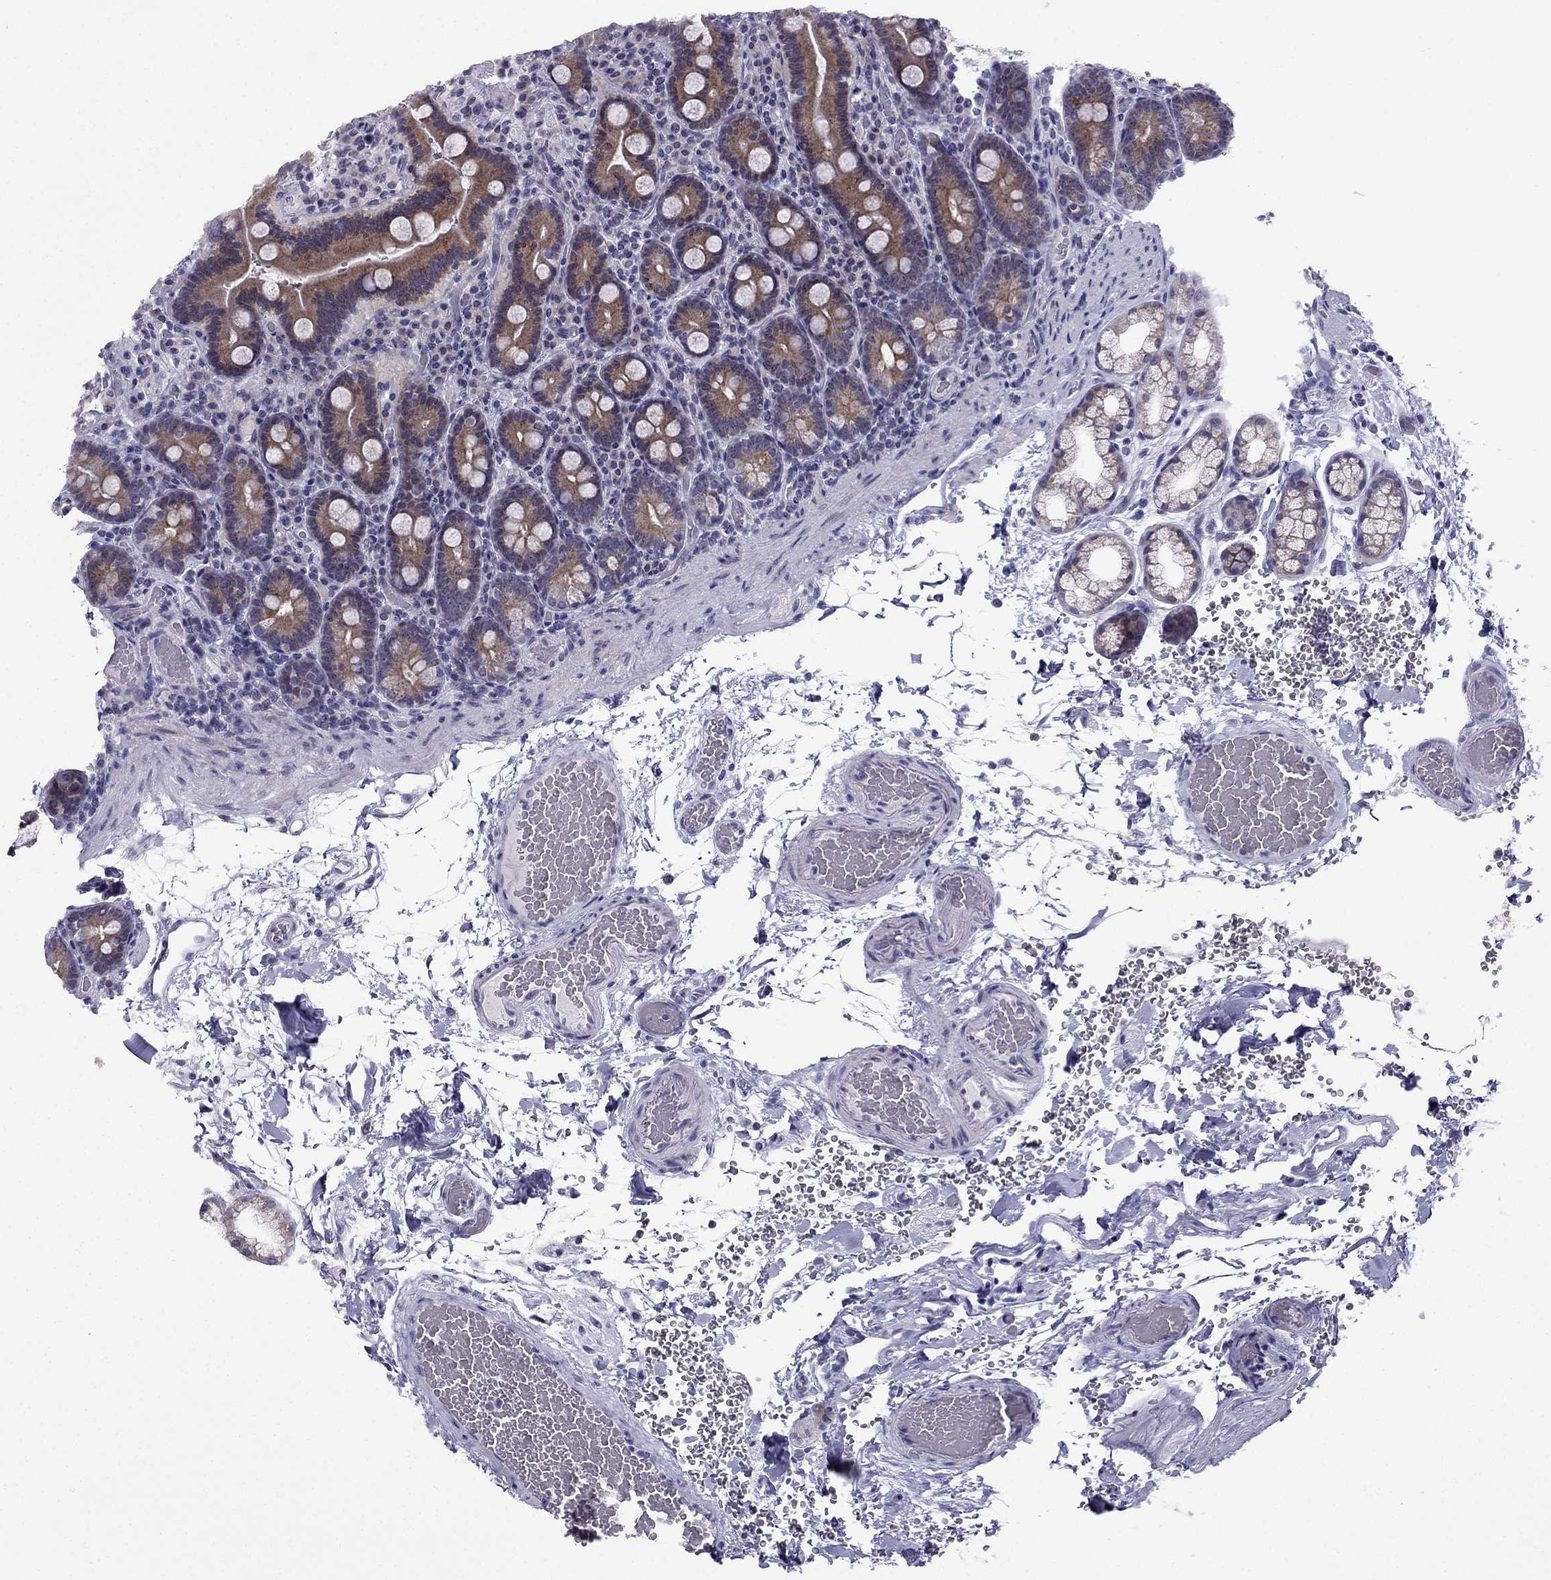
{"staining": {"intensity": "moderate", "quantity": ">75%", "location": "cytoplasmic/membranous"}, "tissue": "duodenum", "cell_type": "Glandular cells", "image_type": "normal", "snomed": [{"axis": "morphology", "description": "Normal tissue, NOS"}, {"axis": "topography", "description": "Duodenum"}], "caption": "Protein staining of benign duodenum demonstrates moderate cytoplasmic/membranous positivity in about >75% of glandular cells.", "gene": "POM121L12", "patient": {"sex": "female", "age": 62}}